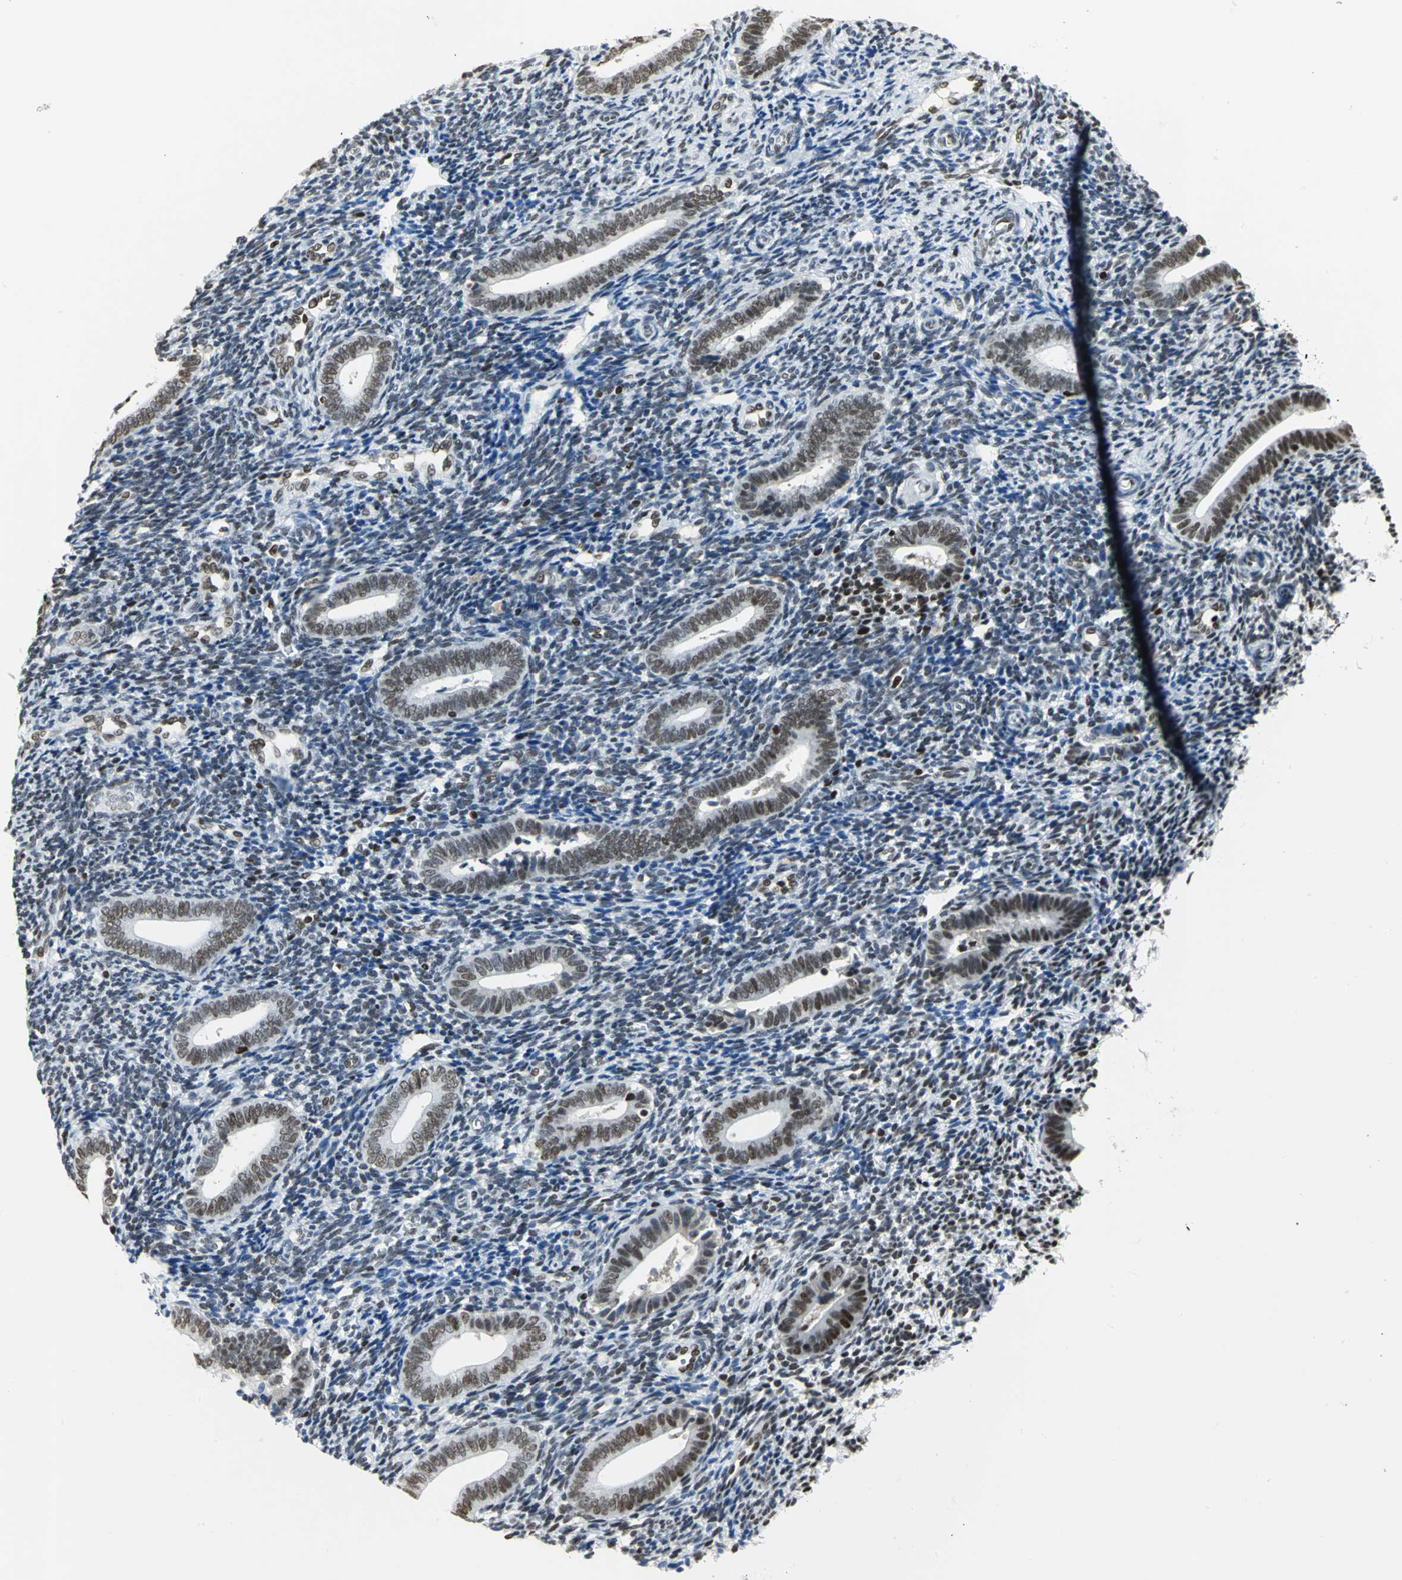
{"staining": {"intensity": "strong", "quantity": "<25%", "location": "nuclear"}, "tissue": "endometrium", "cell_type": "Cells in endometrial stroma", "image_type": "normal", "snomed": [{"axis": "morphology", "description": "Normal tissue, NOS"}, {"axis": "topography", "description": "Uterus"}, {"axis": "topography", "description": "Endometrium"}], "caption": "Immunohistochemistry staining of benign endometrium, which shows medium levels of strong nuclear expression in about <25% of cells in endometrial stroma indicating strong nuclear protein expression. The staining was performed using DAB (3,3'-diaminobenzidine) (brown) for protein detection and nuclei were counterstained in hematoxylin (blue).", "gene": "HNRNPD", "patient": {"sex": "female", "age": 33}}